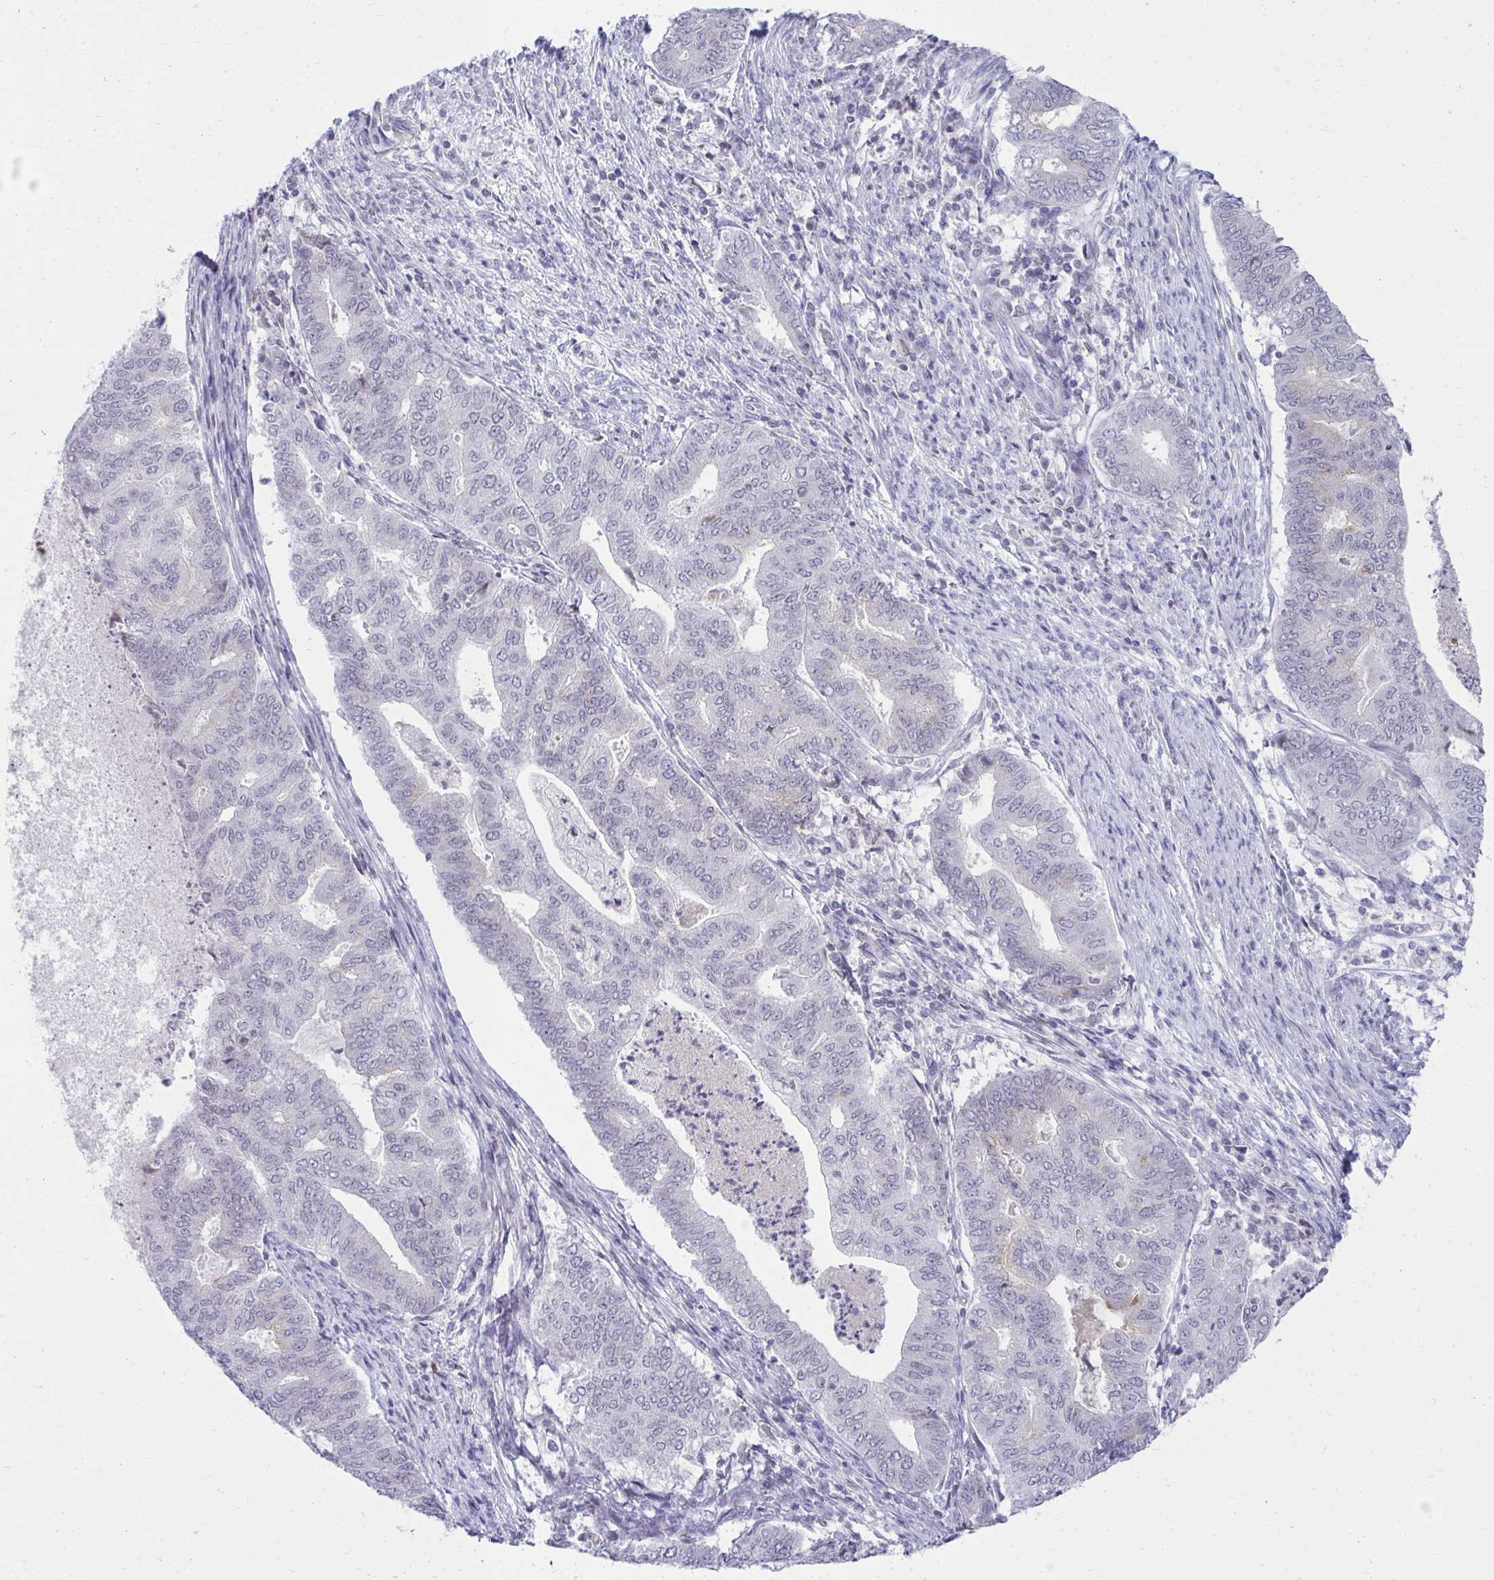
{"staining": {"intensity": "negative", "quantity": "none", "location": "none"}, "tissue": "endometrial cancer", "cell_type": "Tumor cells", "image_type": "cancer", "snomed": [{"axis": "morphology", "description": "Adenocarcinoma, NOS"}, {"axis": "topography", "description": "Endometrium"}], "caption": "A high-resolution photomicrograph shows immunohistochemistry (IHC) staining of endometrial cancer (adenocarcinoma), which shows no significant positivity in tumor cells. (Stains: DAB immunohistochemistry (IHC) with hematoxylin counter stain, Microscopy: brightfield microscopy at high magnification).", "gene": "OR7A5", "patient": {"sex": "female", "age": 79}}